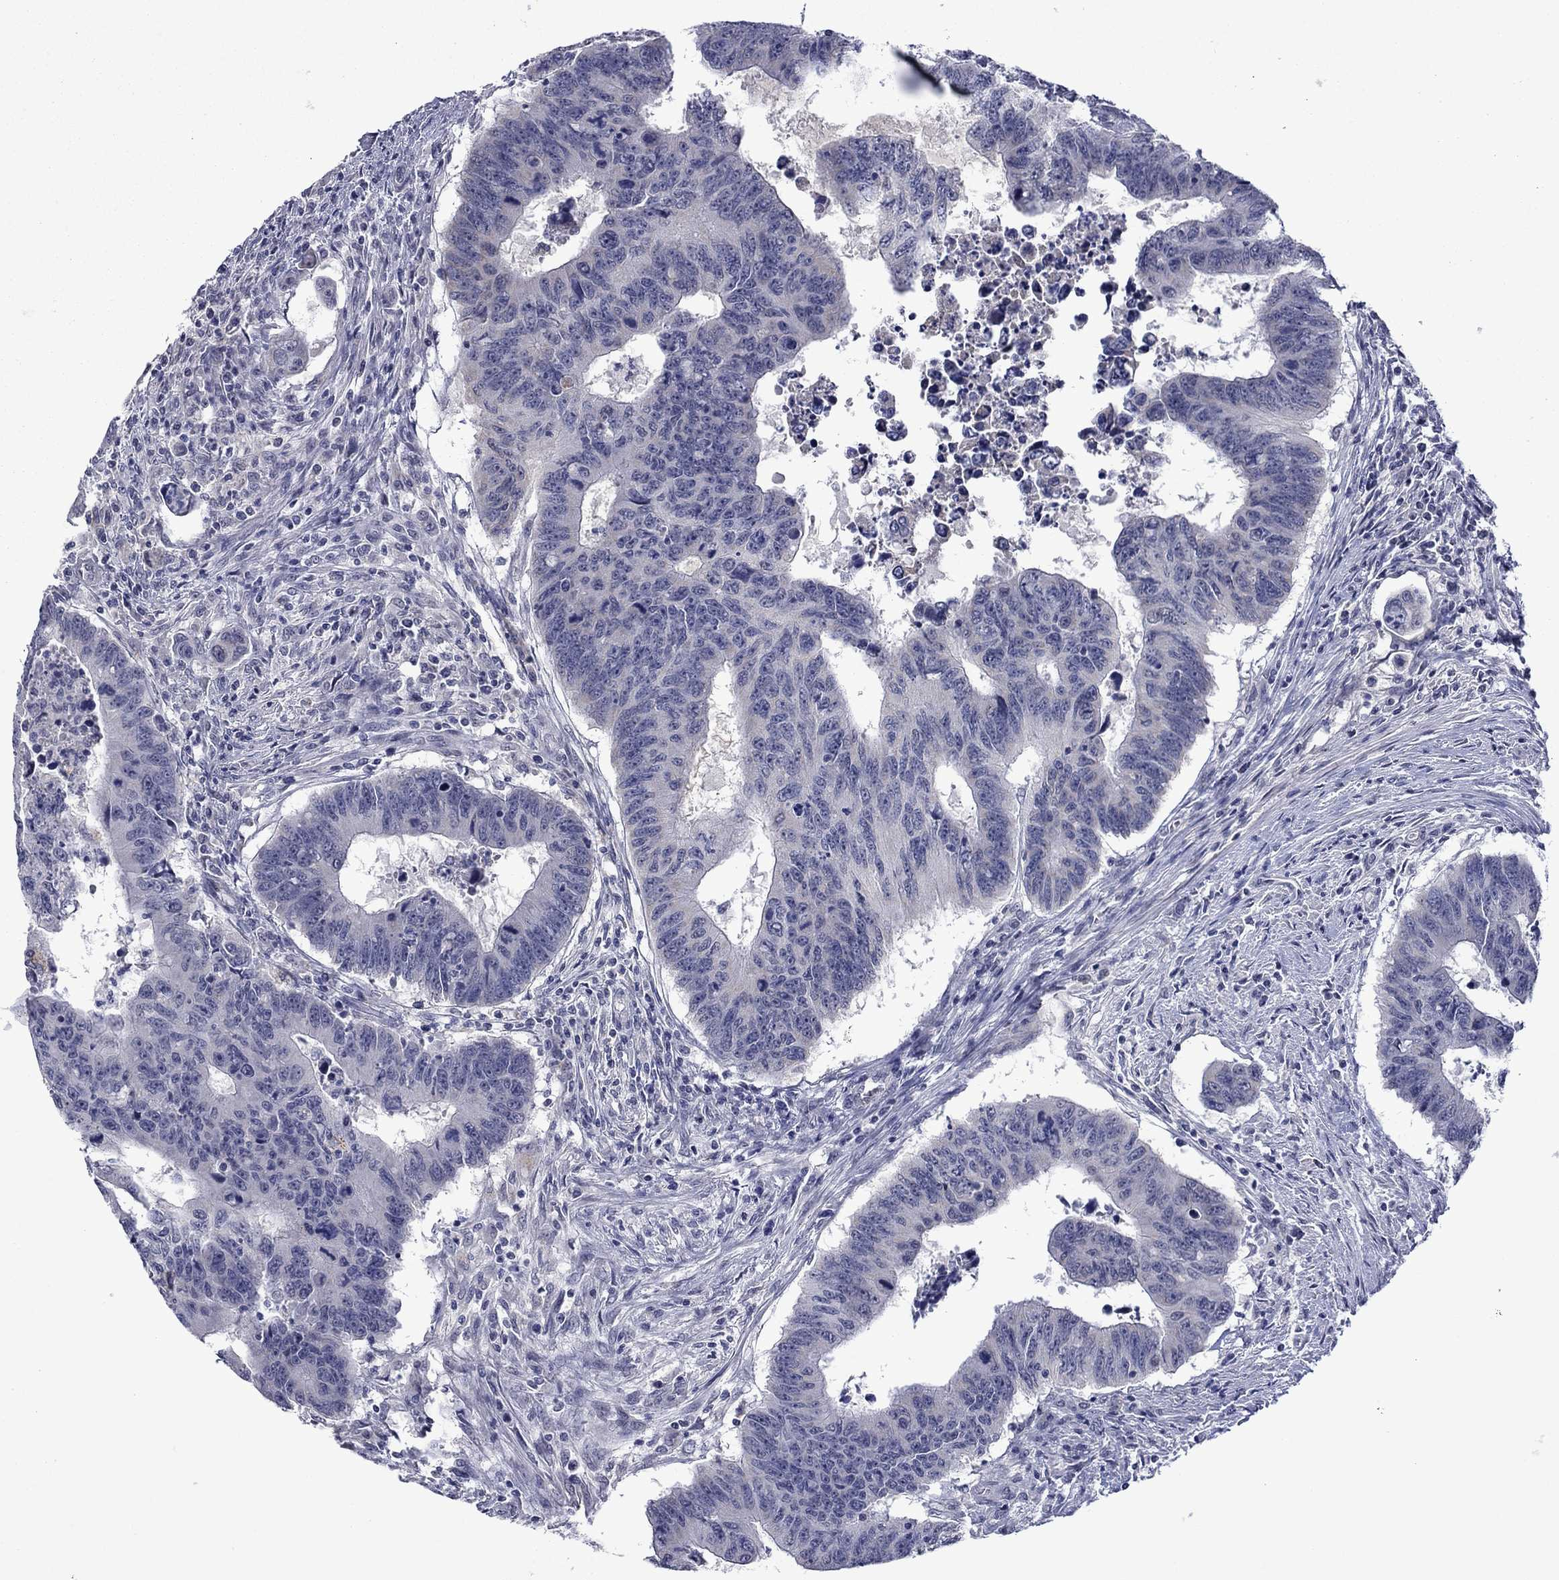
{"staining": {"intensity": "negative", "quantity": "none", "location": "none"}, "tissue": "colorectal cancer", "cell_type": "Tumor cells", "image_type": "cancer", "snomed": [{"axis": "morphology", "description": "Adenocarcinoma, NOS"}, {"axis": "topography", "description": "Rectum"}], "caption": "Human colorectal adenocarcinoma stained for a protein using immunohistochemistry shows no staining in tumor cells.", "gene": "KCNJ16", "patient": {"sex": "female", "age": 85}}